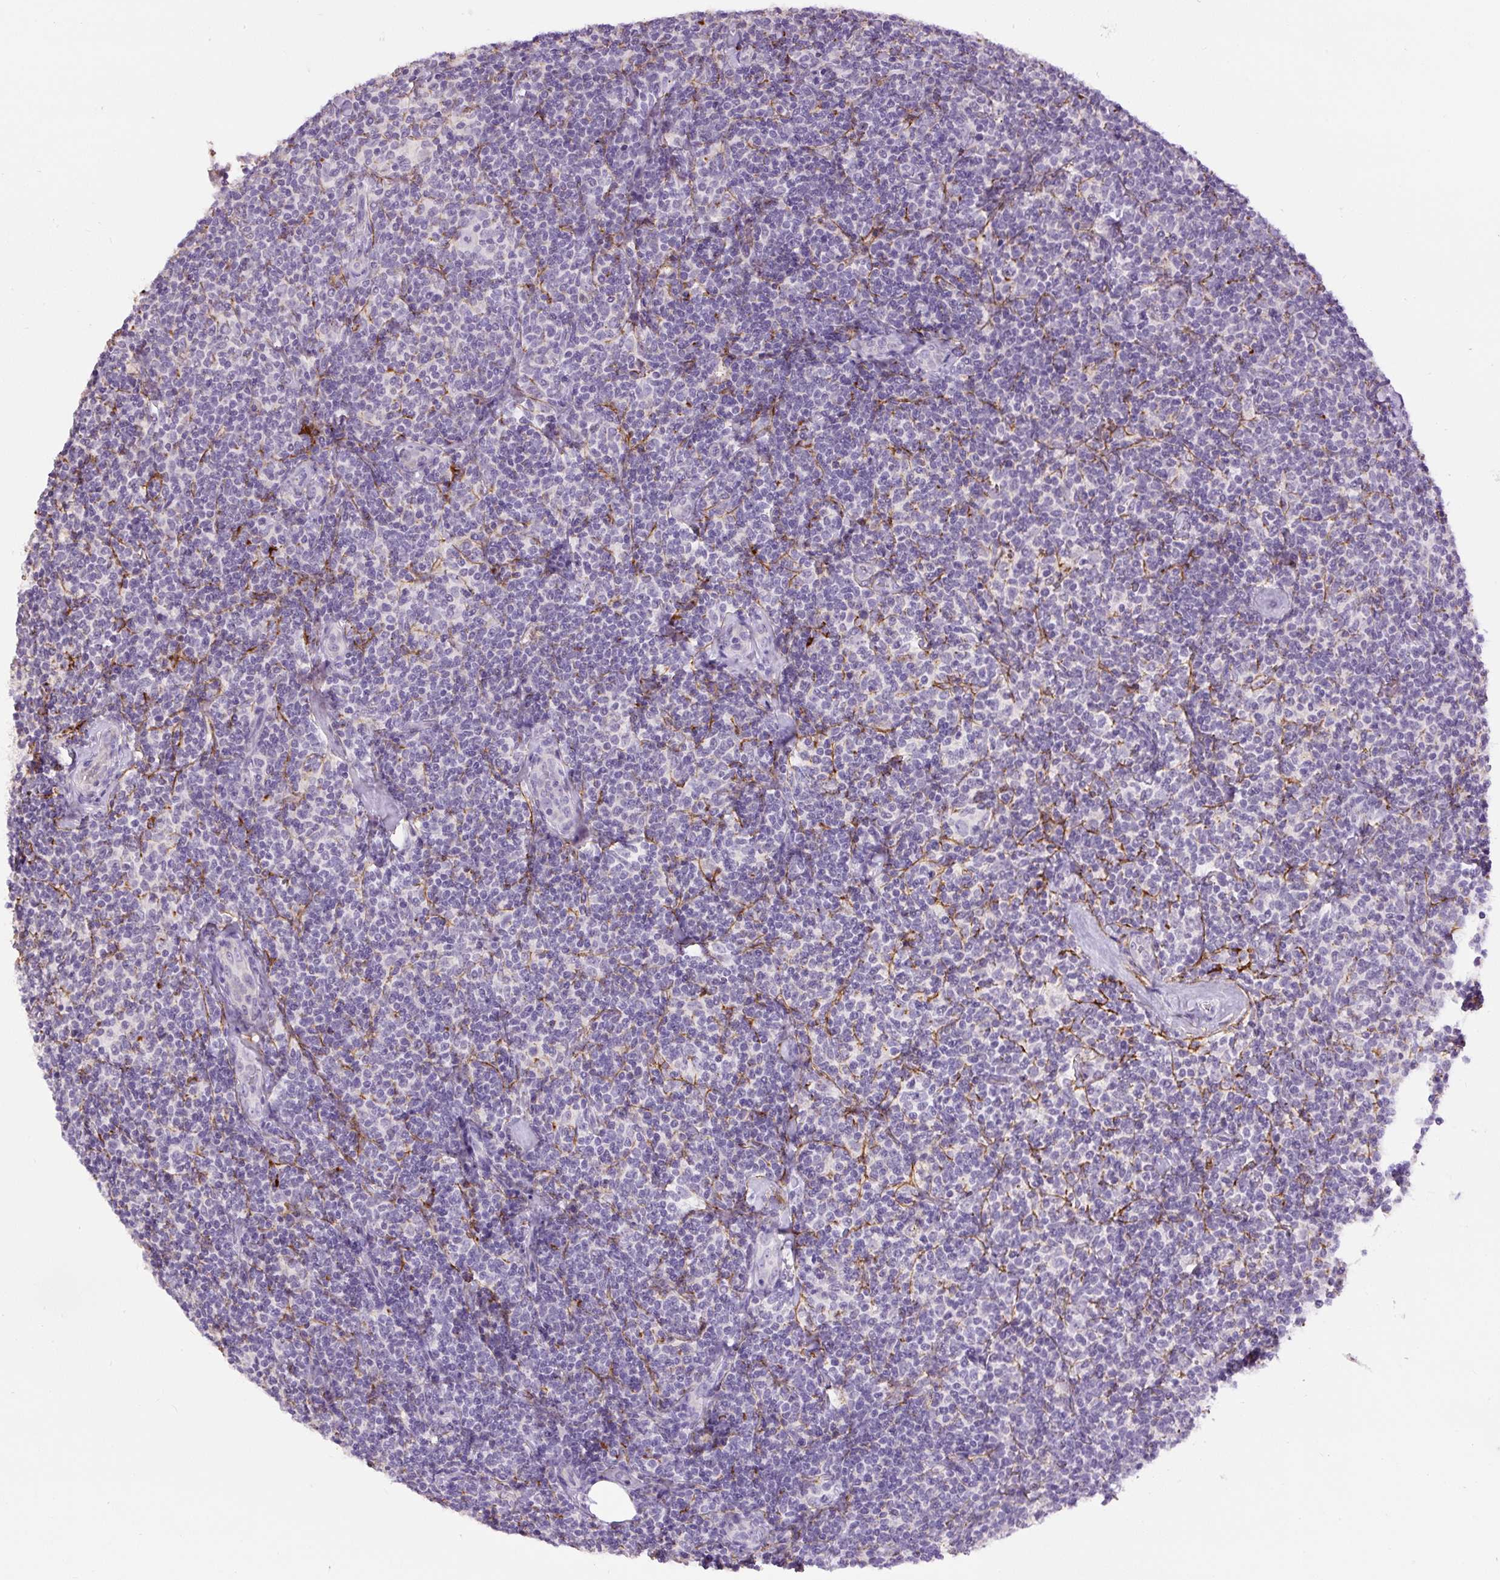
{"staining": {"intensity": "negative", "quantity": "none", "location": "none"}, "tissue": "lymphoma", "cell_type": "Tumor cells", "image_type": "cancer", "snomed": [{"axis": "morphology", "description": "Malignant lymphoma, non-Hodgkin's type, Low grade"}, {"axis": "topography", "description": "Lymph node"}], "caption": "High power microscopy micrograph of an immunohistochemistry photomicrograph of low-grade malignant lymphoma, non-Hodgkin's type, revealing no significant staining in tumor cells.", "gene": "FBN1", "patient": {"sex": "female", "age": 56}}